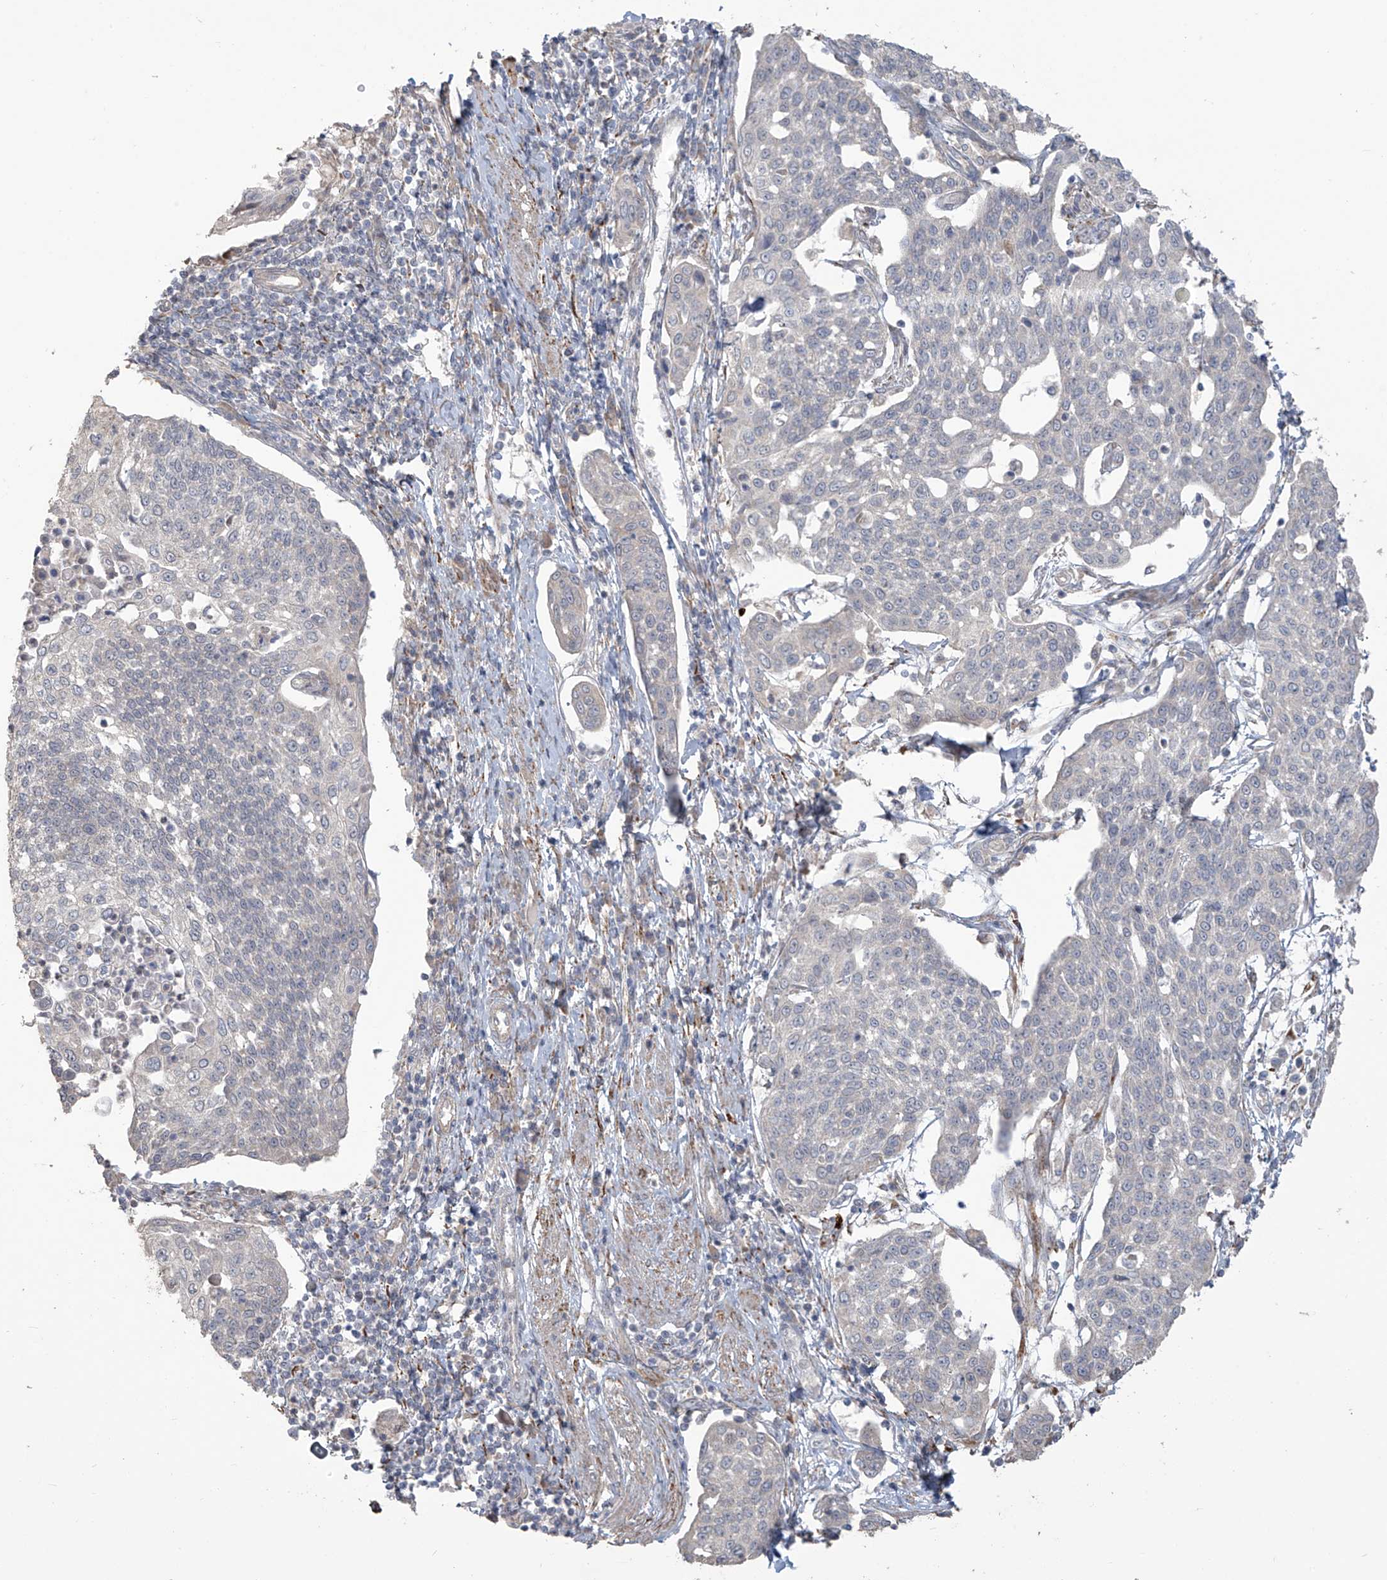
{"staining": {"intensity": "negative", "quantity": "none", "location": "none"}, "tissue": "cervical cancer", "cell_type": "Tumor cells", "image_type": "cancer", "snomed": [{"axis": "morphology", "description": "Squamous cell carcinoma, NOS"}, {"axis": "topography", "description": "Cervix"}], "caption": "A micrograph of cervical squamous cell carcinoma stained for a protein displays no brown staining in tumor cells.", "gene": "MAGIX", "patient": {"sex": "female", "age": 34}}